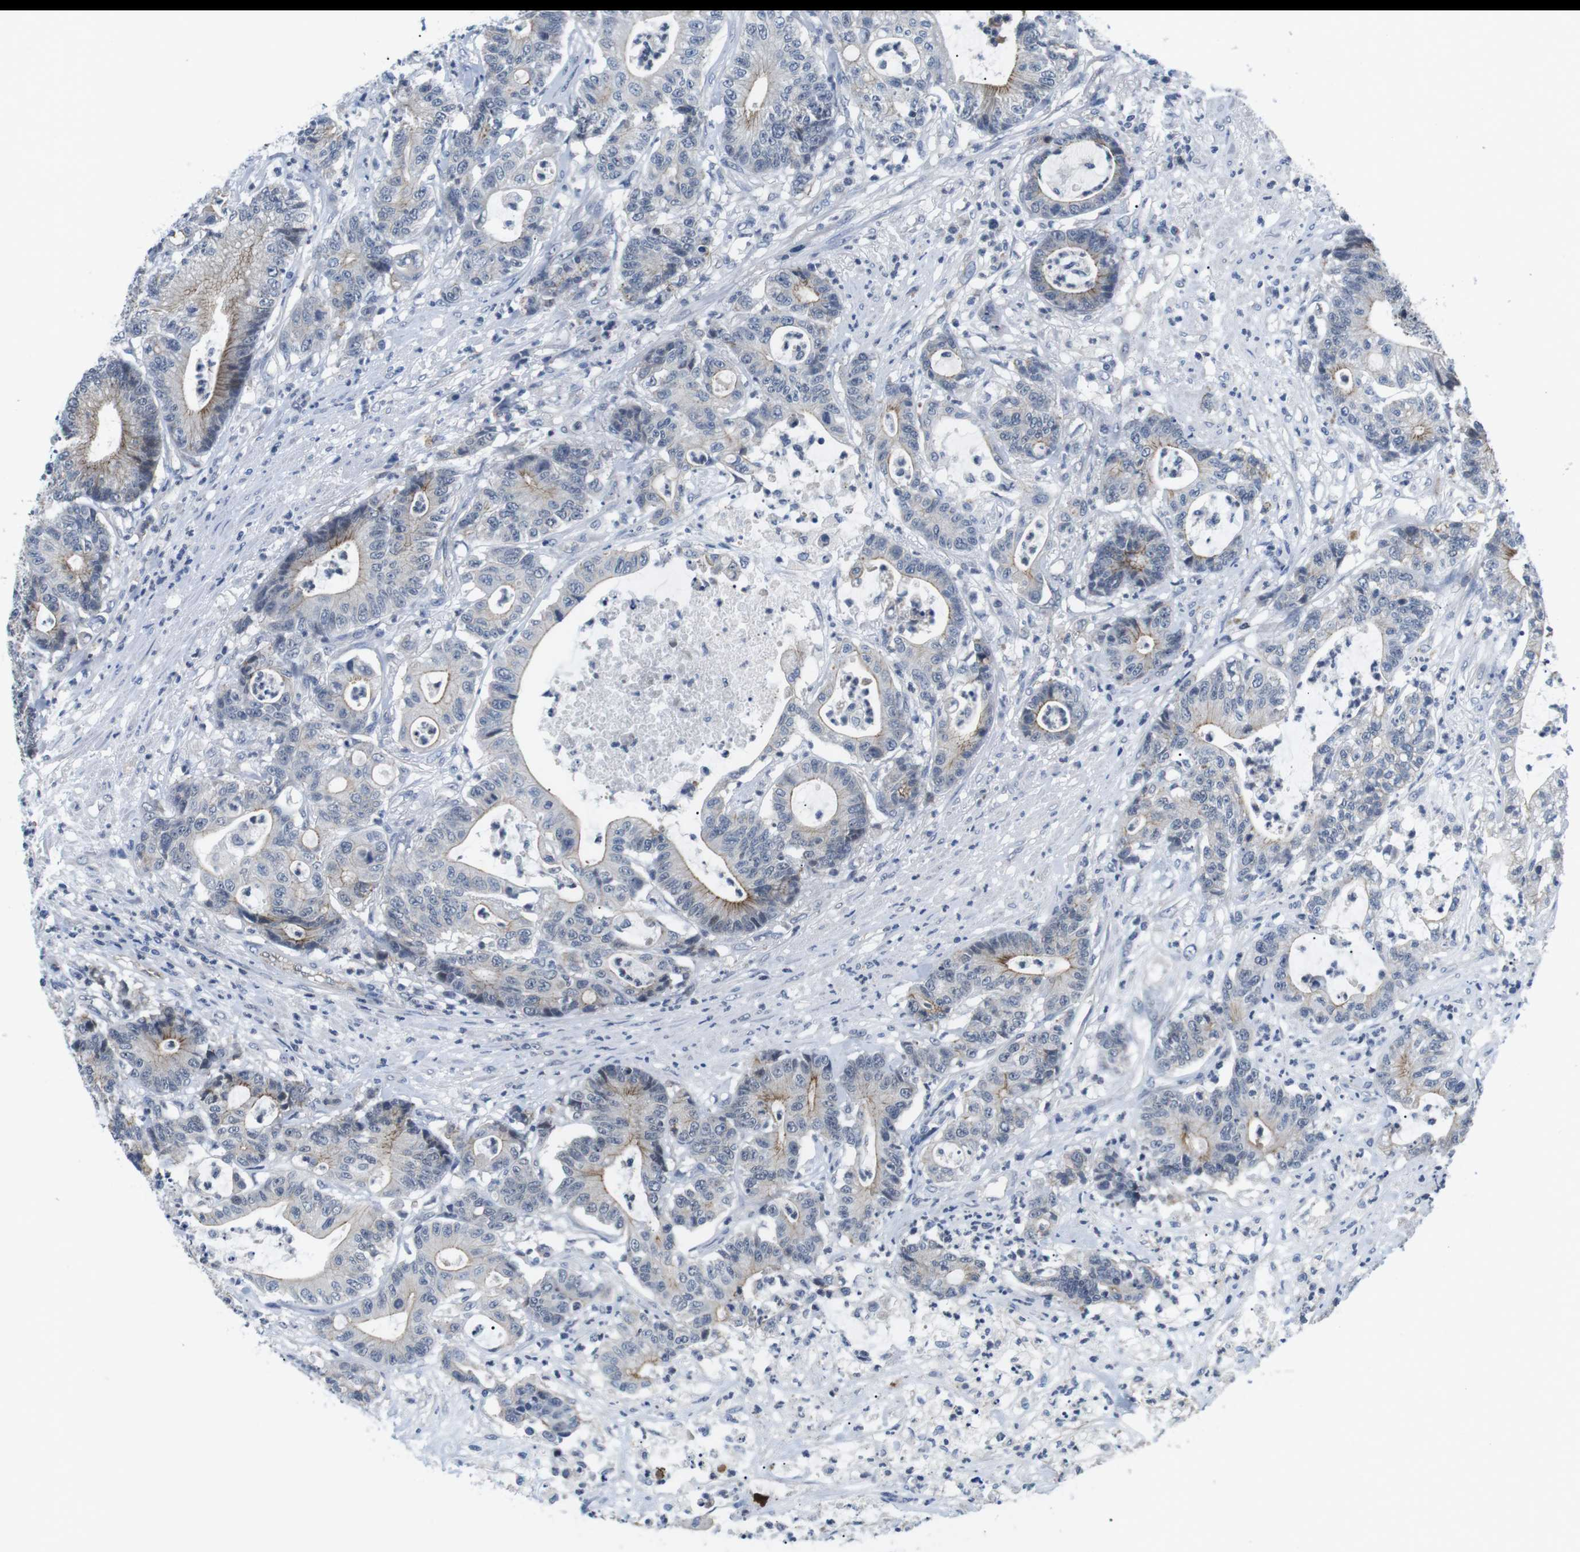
{"staining": {"intensity": "moderate", "quantity": "<25%", "location": "cytoplasmic/membranous"}, "tissue": "colorectal cancer", "cell_type": "Tumor cells", "image_type": "cancer", "snomed": [{"axis": "morphology", "description": "Adenocarcinoma, NOS"}, {"axis": "topography", "description": "Colon"}], "caption": "A brown stain labels moderate cytoplasmic/membranous expression of a protein in colorectal cancer (adenocarcinoma) tumor cells. (DAB IHC with brightfield microscopy, high magnification).", "gene": "NECTIN1", "patient": {"sex": "female", "age": 84}}